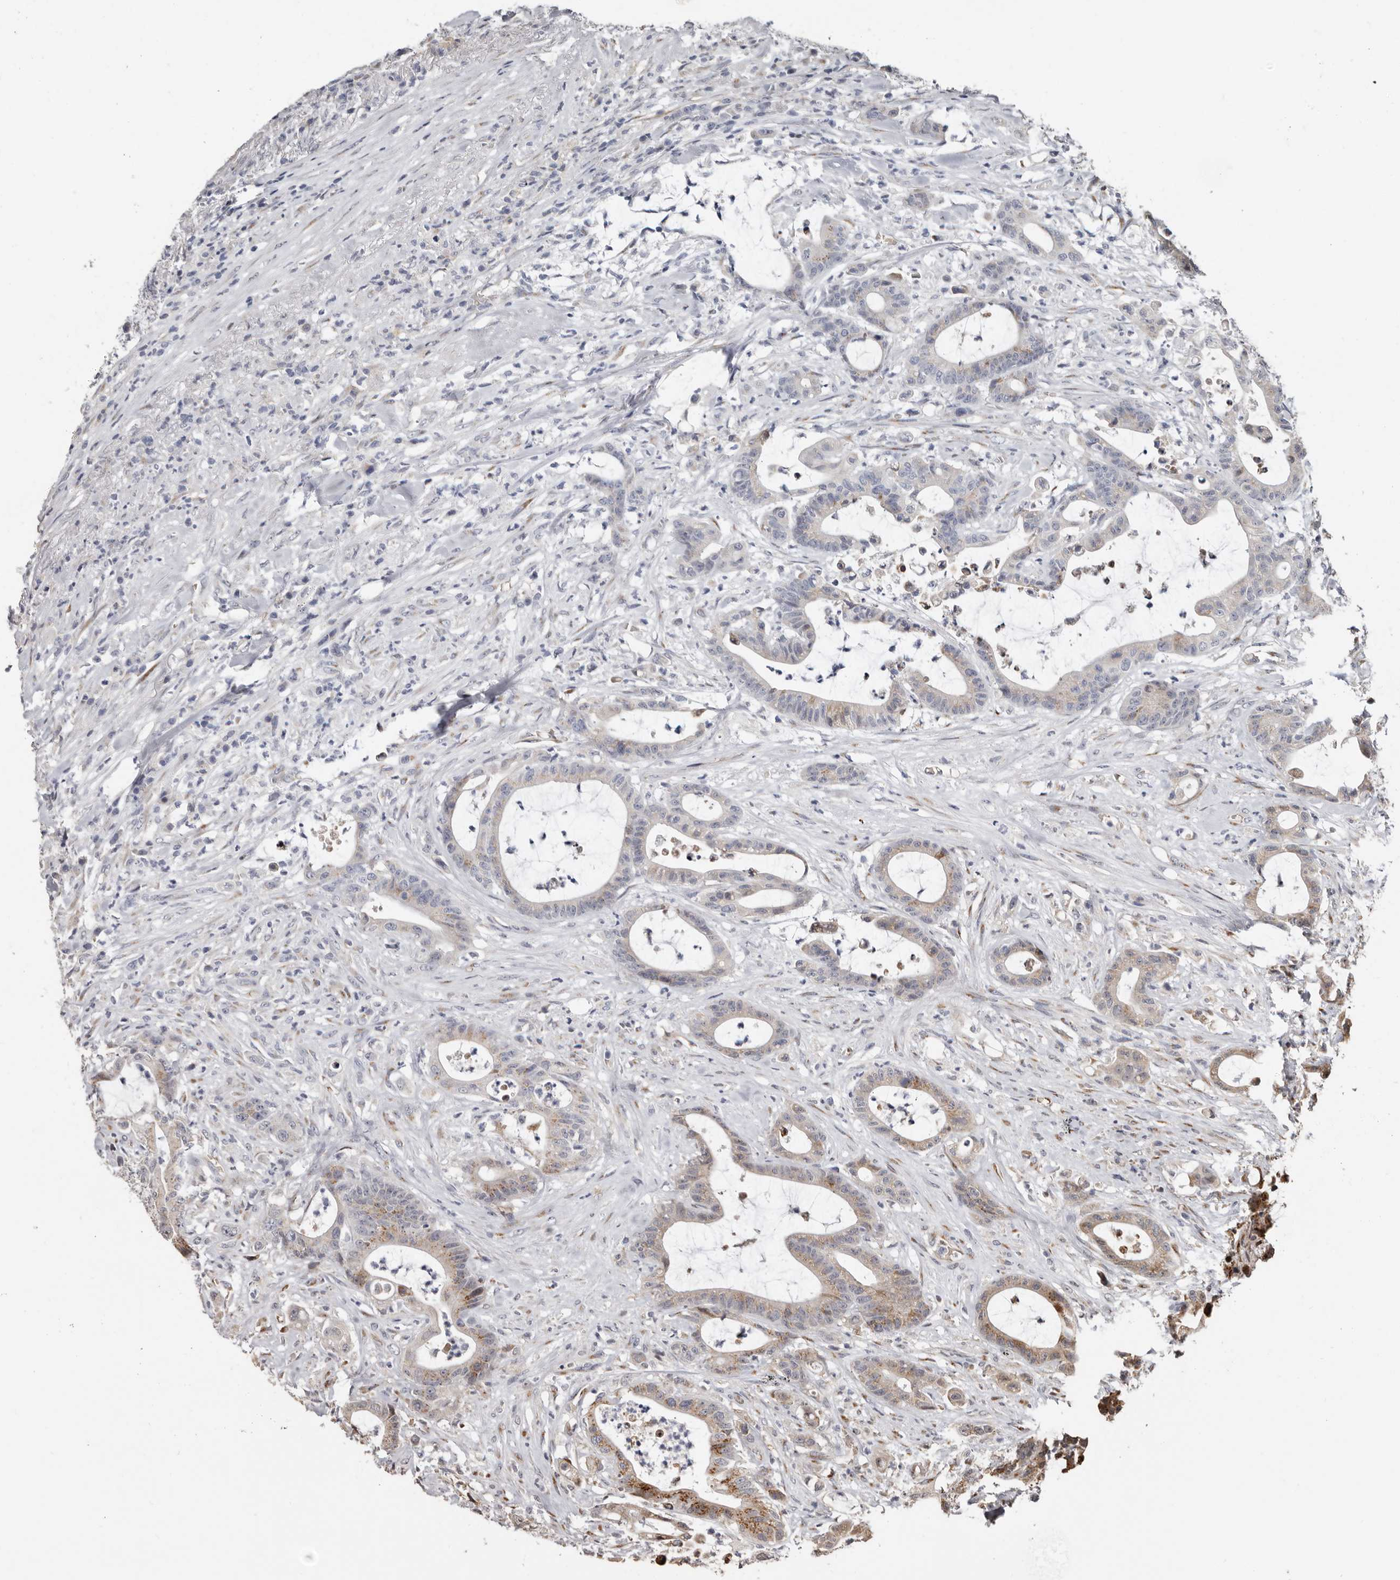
{"staining": {"intensity": "moderate", "quantity": "25%-75%", "location": "cytoplasmic/membranous"}, "tissue": "colorectal cancer", "cell_type": "Tumor cells", "image_type": "cancer", "snomed": [{"axis": "morphology", "description": "Adenocarcinoma, NOS"}, {"axis": "topography", "description": "Colon"}], "caption": "A histopathology image showing moderate cytoplasmic/membranous staining in approximately 25%-75% of tumor cells in adenocarcinoma (colorectal), as visualized by brown immunohistochemical staining.", "gene": "ENTREP1", "patient": {"sex": "female", "age": 84}}